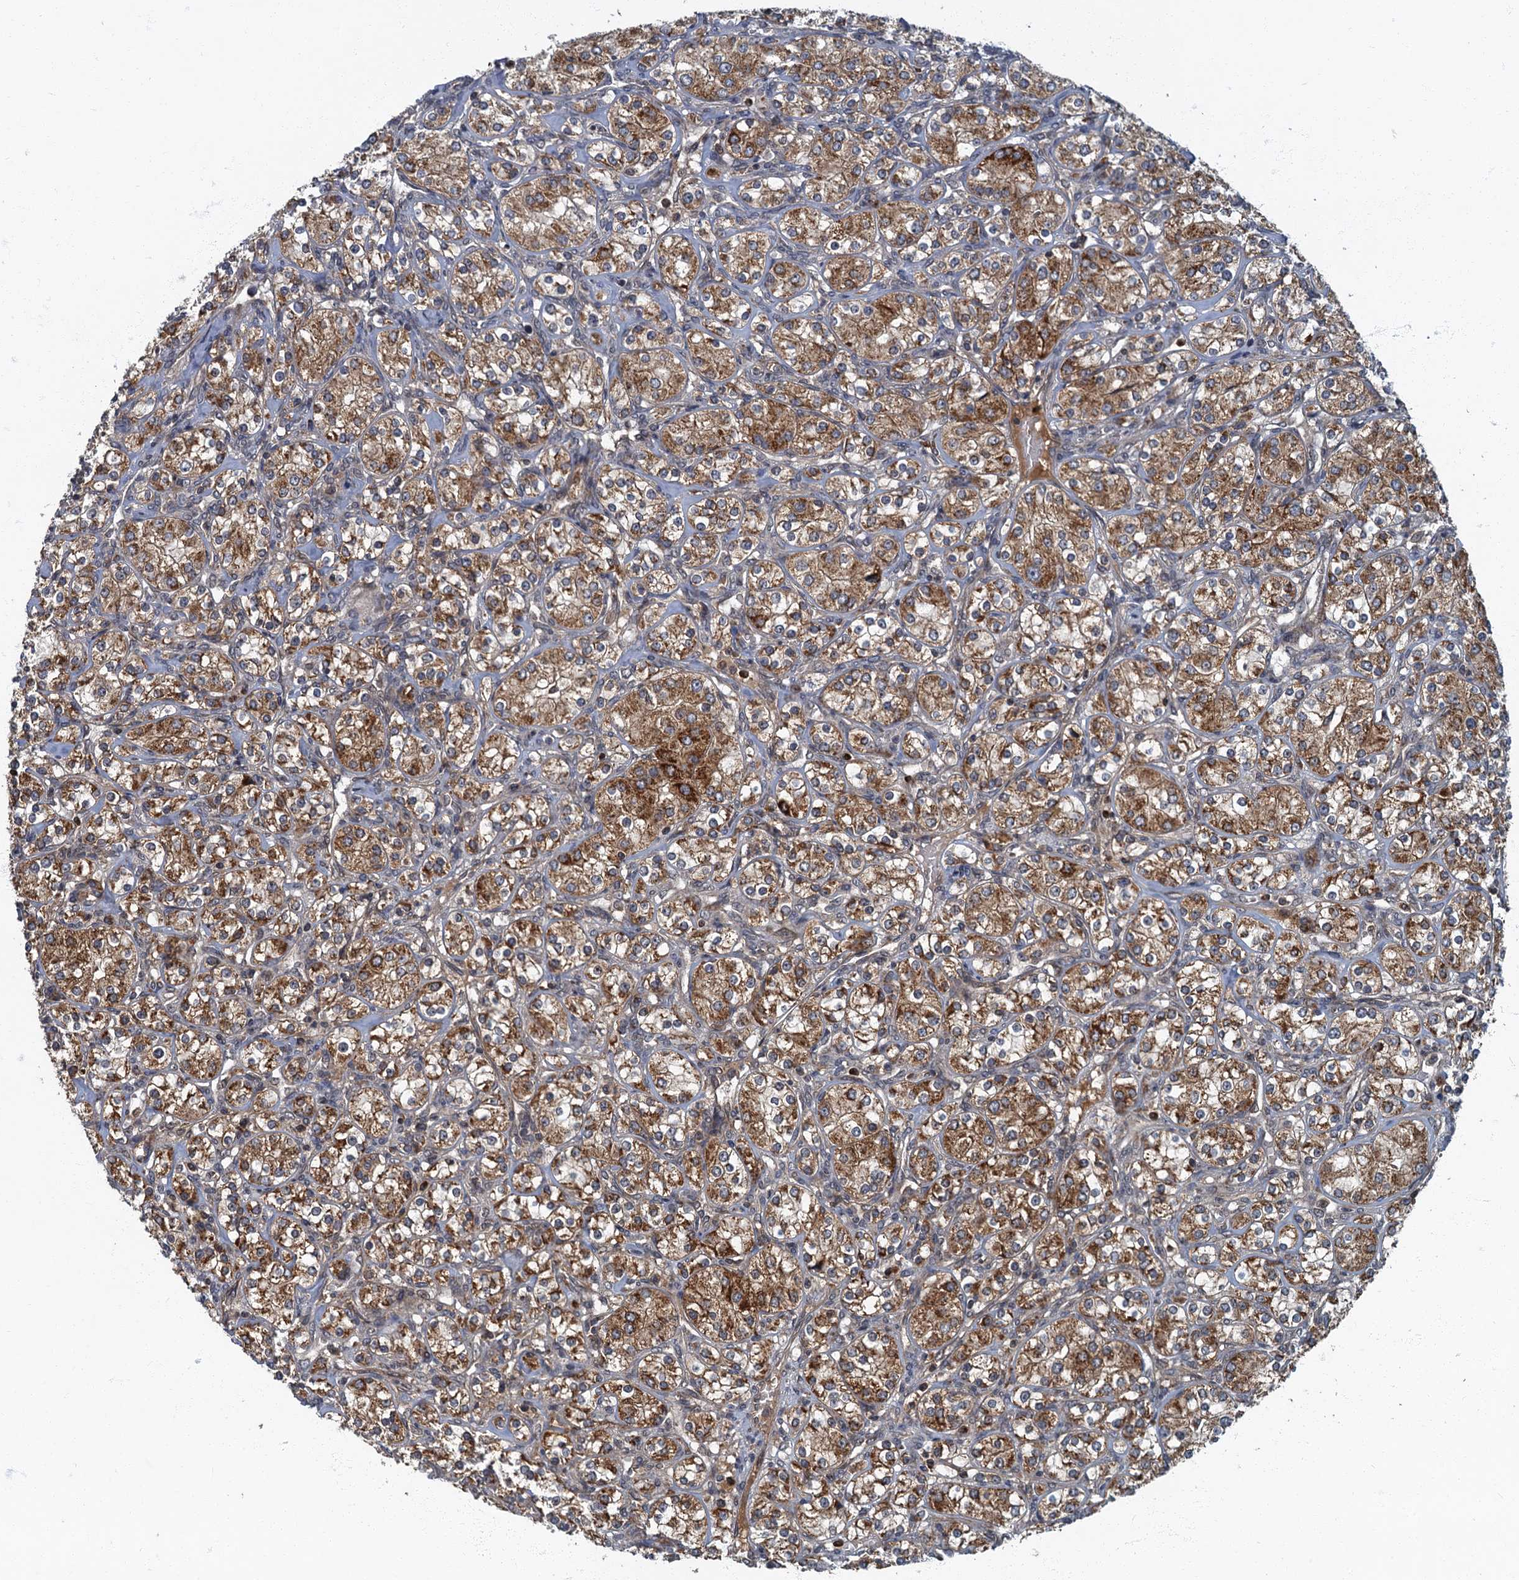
{"staining": {"intensity": "moderate", "quantity": ">75%", "location": "cytoplasmic/membranous"}, "tissue": "renal cancer", "cell_type": "Tumor cells", "image_type": "cancer", "snomed": [{"axis": "morphology", "description": "Adenocarcinoma, NOS"}, {"axis": "topography", "description": "Kidney"}], "caption": "Renal cancer (adenocarcinoma) tissue demonstrates moderate cytoplasmic/membranous positivity in approximately >75% of tumor cells, visualized by immunohistochemistry.", "gene": "SLC11A2", "patient": {"sex": "male", "age": 77}}